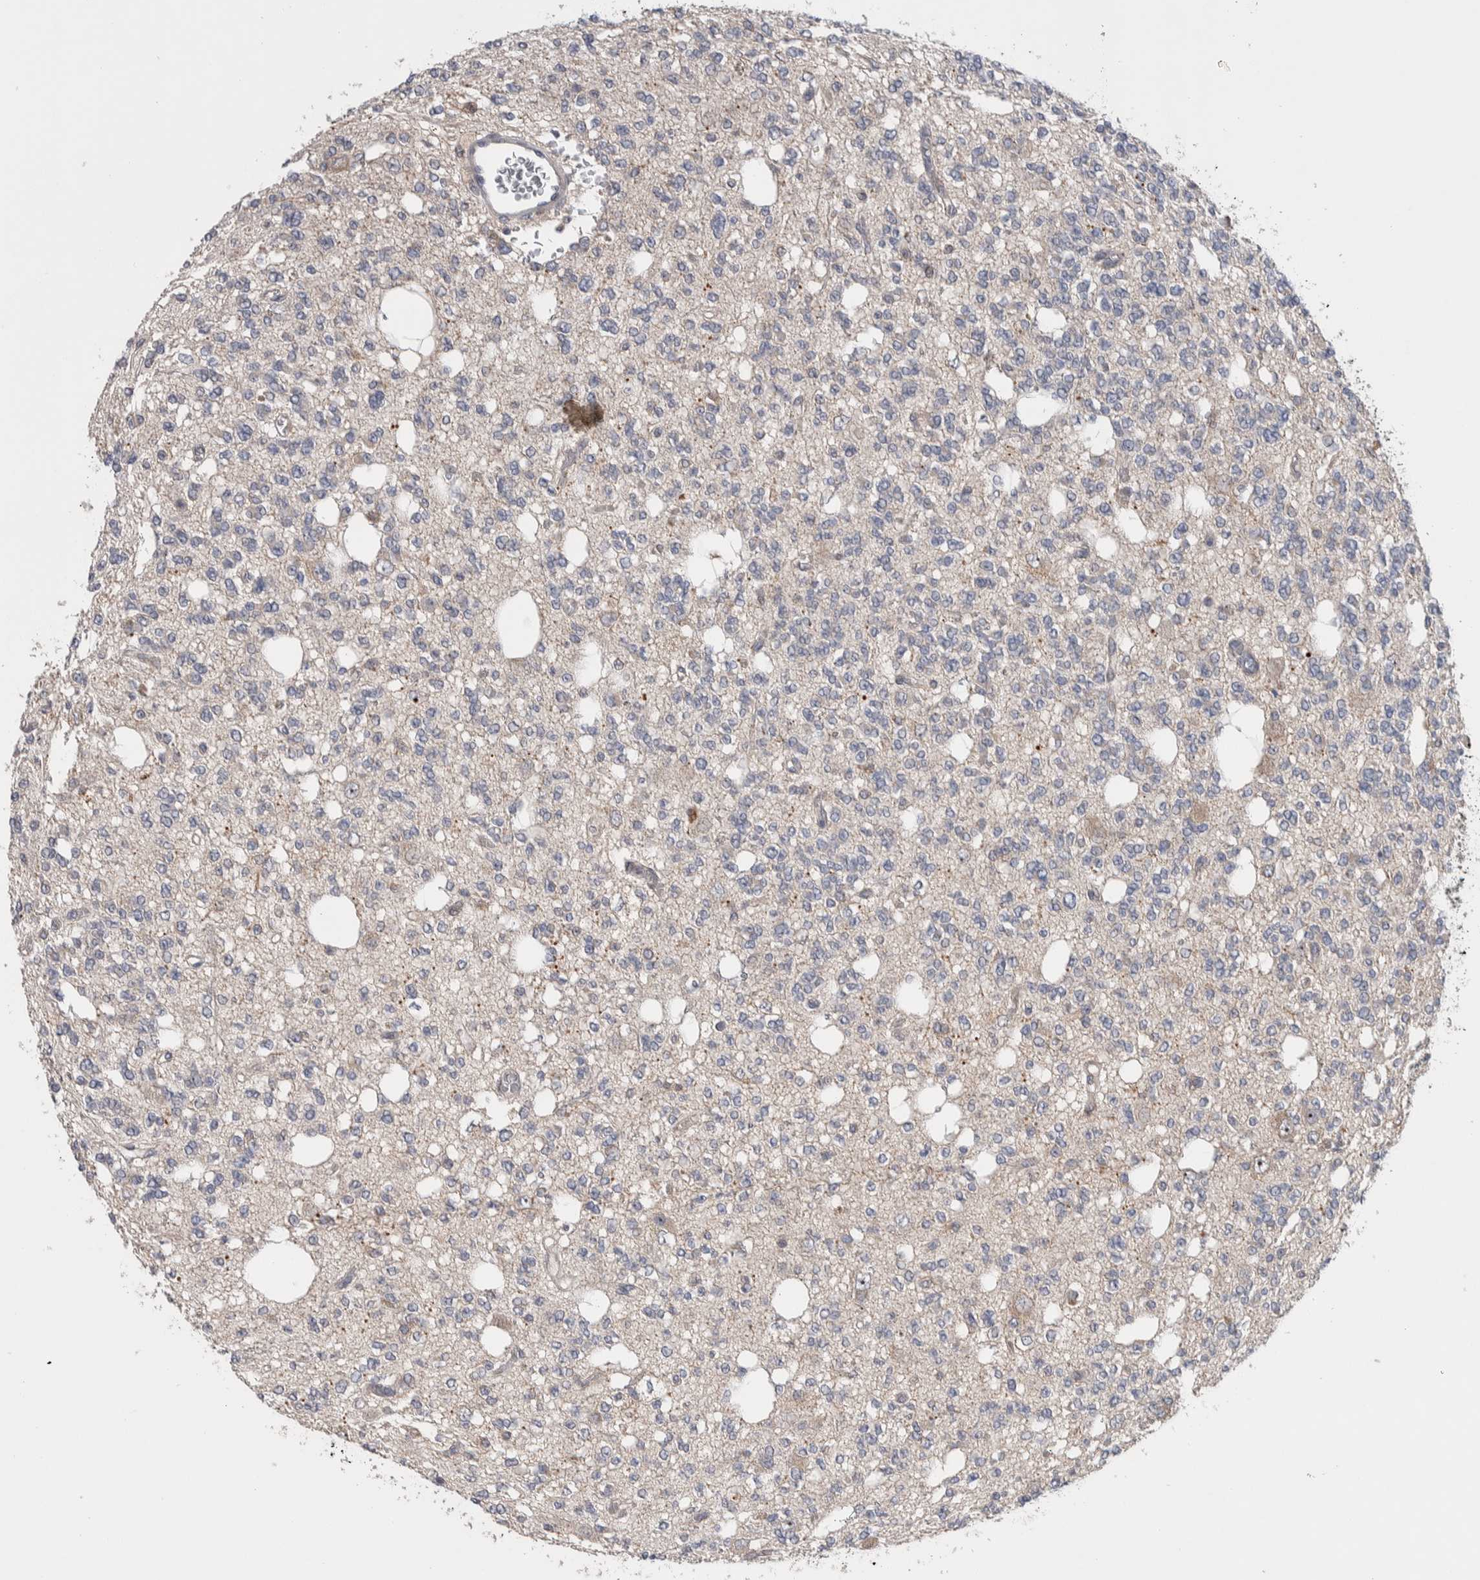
{"staining": {"intensity": "negative", "quantity": "none", "location": "none"}, "tissue": "glioma", "cell_type": "Tumor cells", "image_type": "cancer", "snomed": [{"axis": "morphology", "description": "Glioma, malignant, Low grade"}, {"axis": "topography", "description": "Brain"}], "caption": "Tumor cells are negative for protein expression in human glioma. (DAB (3,3'-diaminobenzidine) IHC, high magnification).", "gene": "PRRG4", "patient": {"sex": "male", "age": 38}}